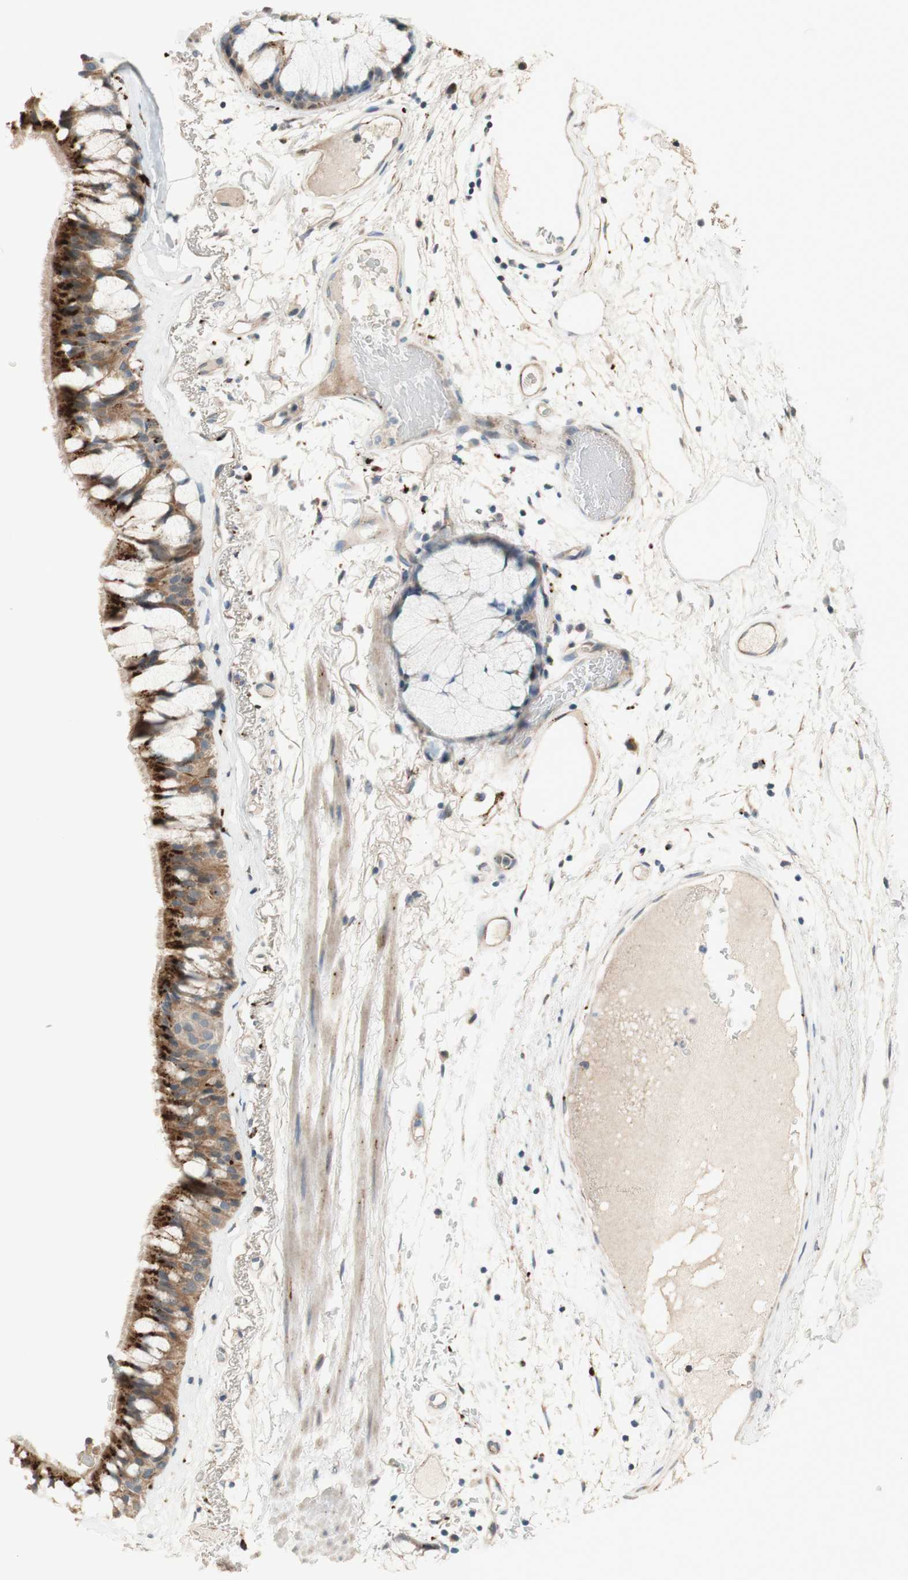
{"staining": {"intensity": "moderate", "quantity": ">75%", "location": "cytoplasmic/membranous"}, "tissue": "bronchus", "cell_type": "Respiratory epithelial cells", "image_type": "normal", "snomed": [{"axis": "morphology", "description": "Normal tissue, NOS"}, {"axis": "topography", "description": "Bronchus"}], "caption": "Immunohistochemistry (IHC) staining of normal bronchus, which reveals medium levels of moderate cytoplasmic/membranous expression in approximately >75% of respiratory epithelial cells indicating moderate cytoplasmic/membranous protein expression. The staining was performed using DAB (3,3'-diaminobenzidine) (brown) for protein detection and nuclei were counterstained in hematoxylin (blue).", "gene": "PTPN21", "patient": {"sex": "male", "age": 66}}